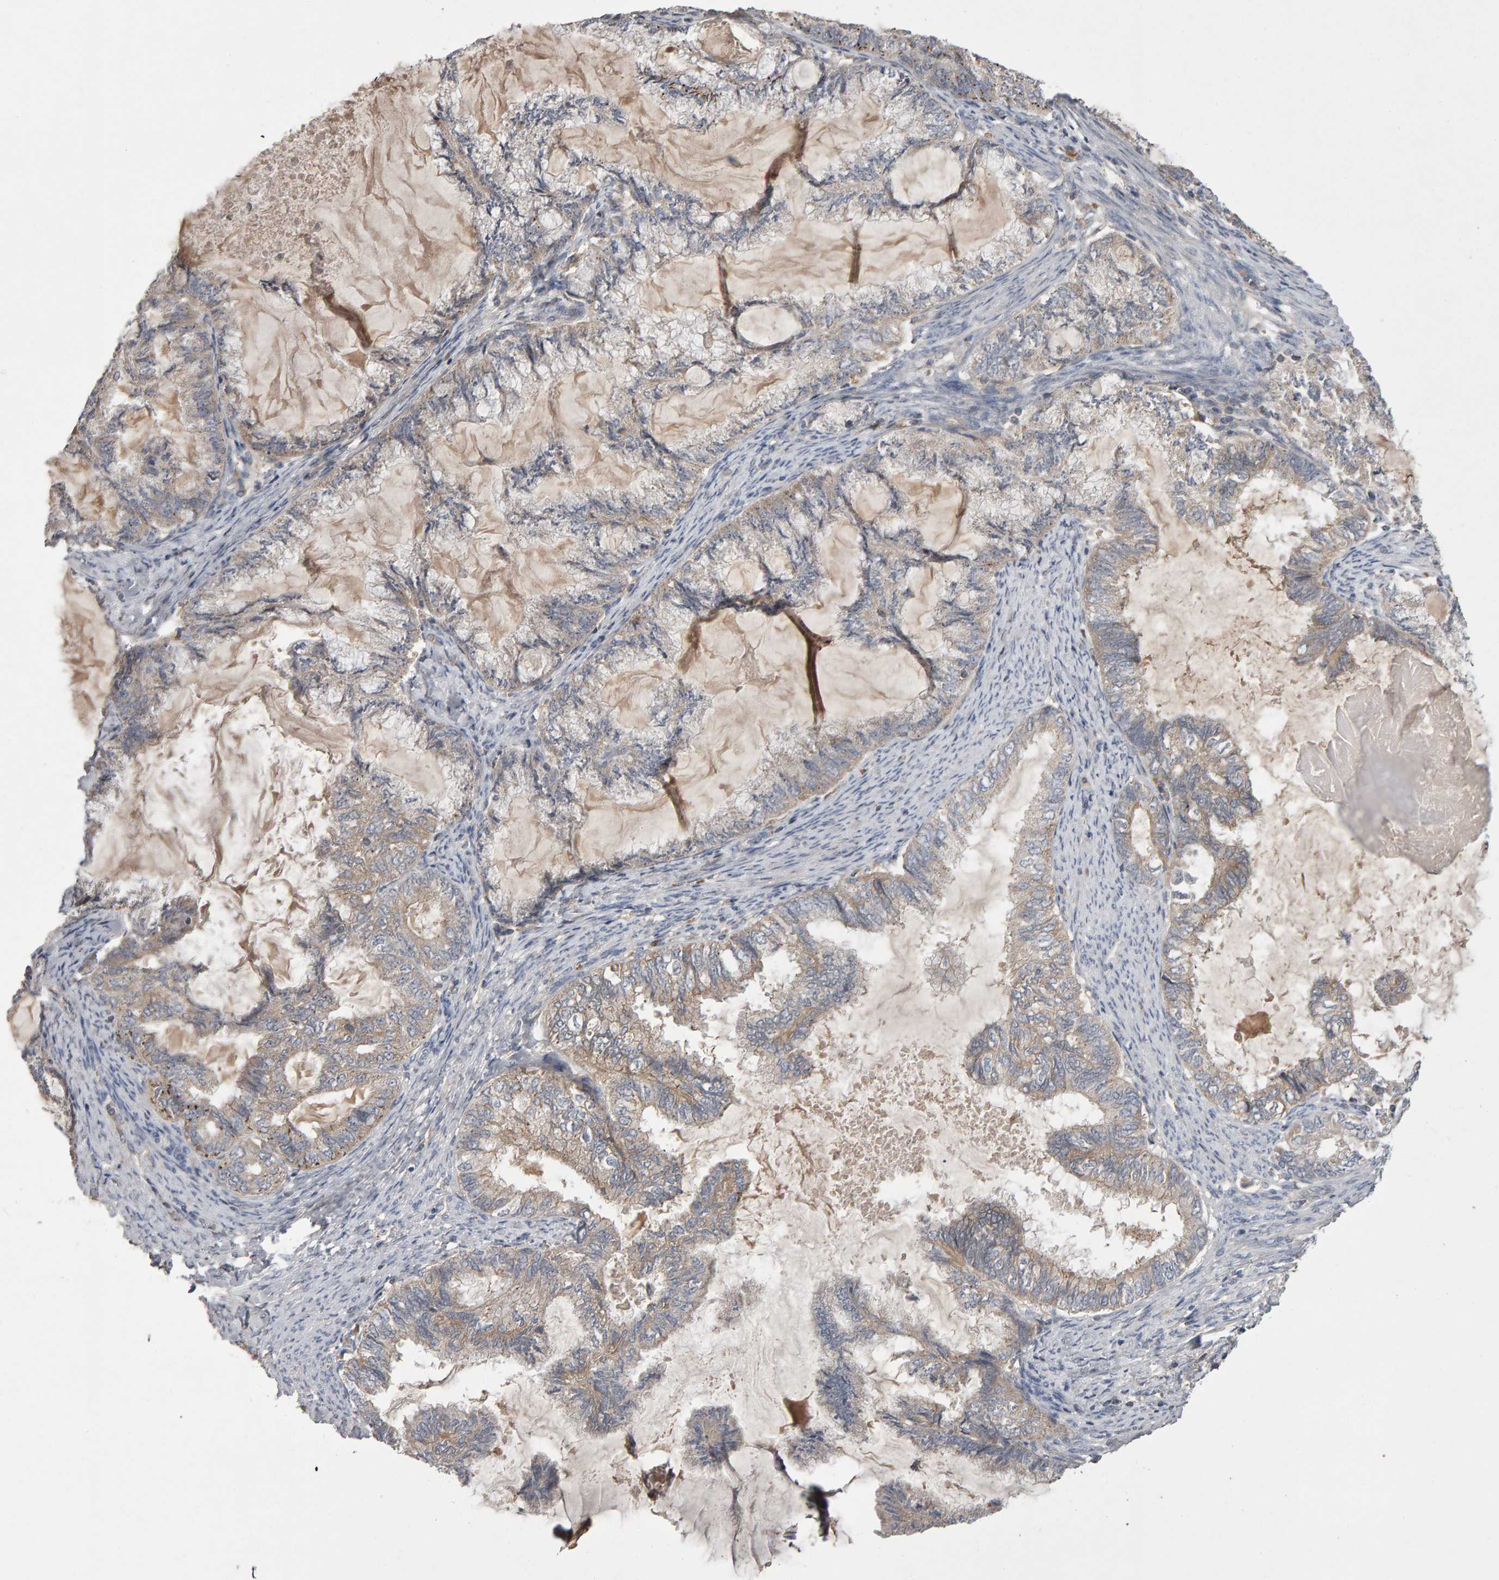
{"staining": {"intensity": "weak", "quantity": ">75%", "location": "cytoplasmic/membranous"}, "tissue": "endometrial cancer", "cell_type": "Tumor cells", "image_type": "cancer", "snomed": [{"axis": "morphology", "description": "Adenocarcinoma, NOS"}, {"axis": "topography", "description": "Endometrium"}], "caption": "Endometrial cancer was stained to show a protein in brown. There is low levels of weak cytoplasmic/membranous positivity in about >75% of tumor cells. (DAB IHC with brightfield microscopy, high magnification).", "gene": "PGS1", "patient": {"sex": "female", "age": 86}}